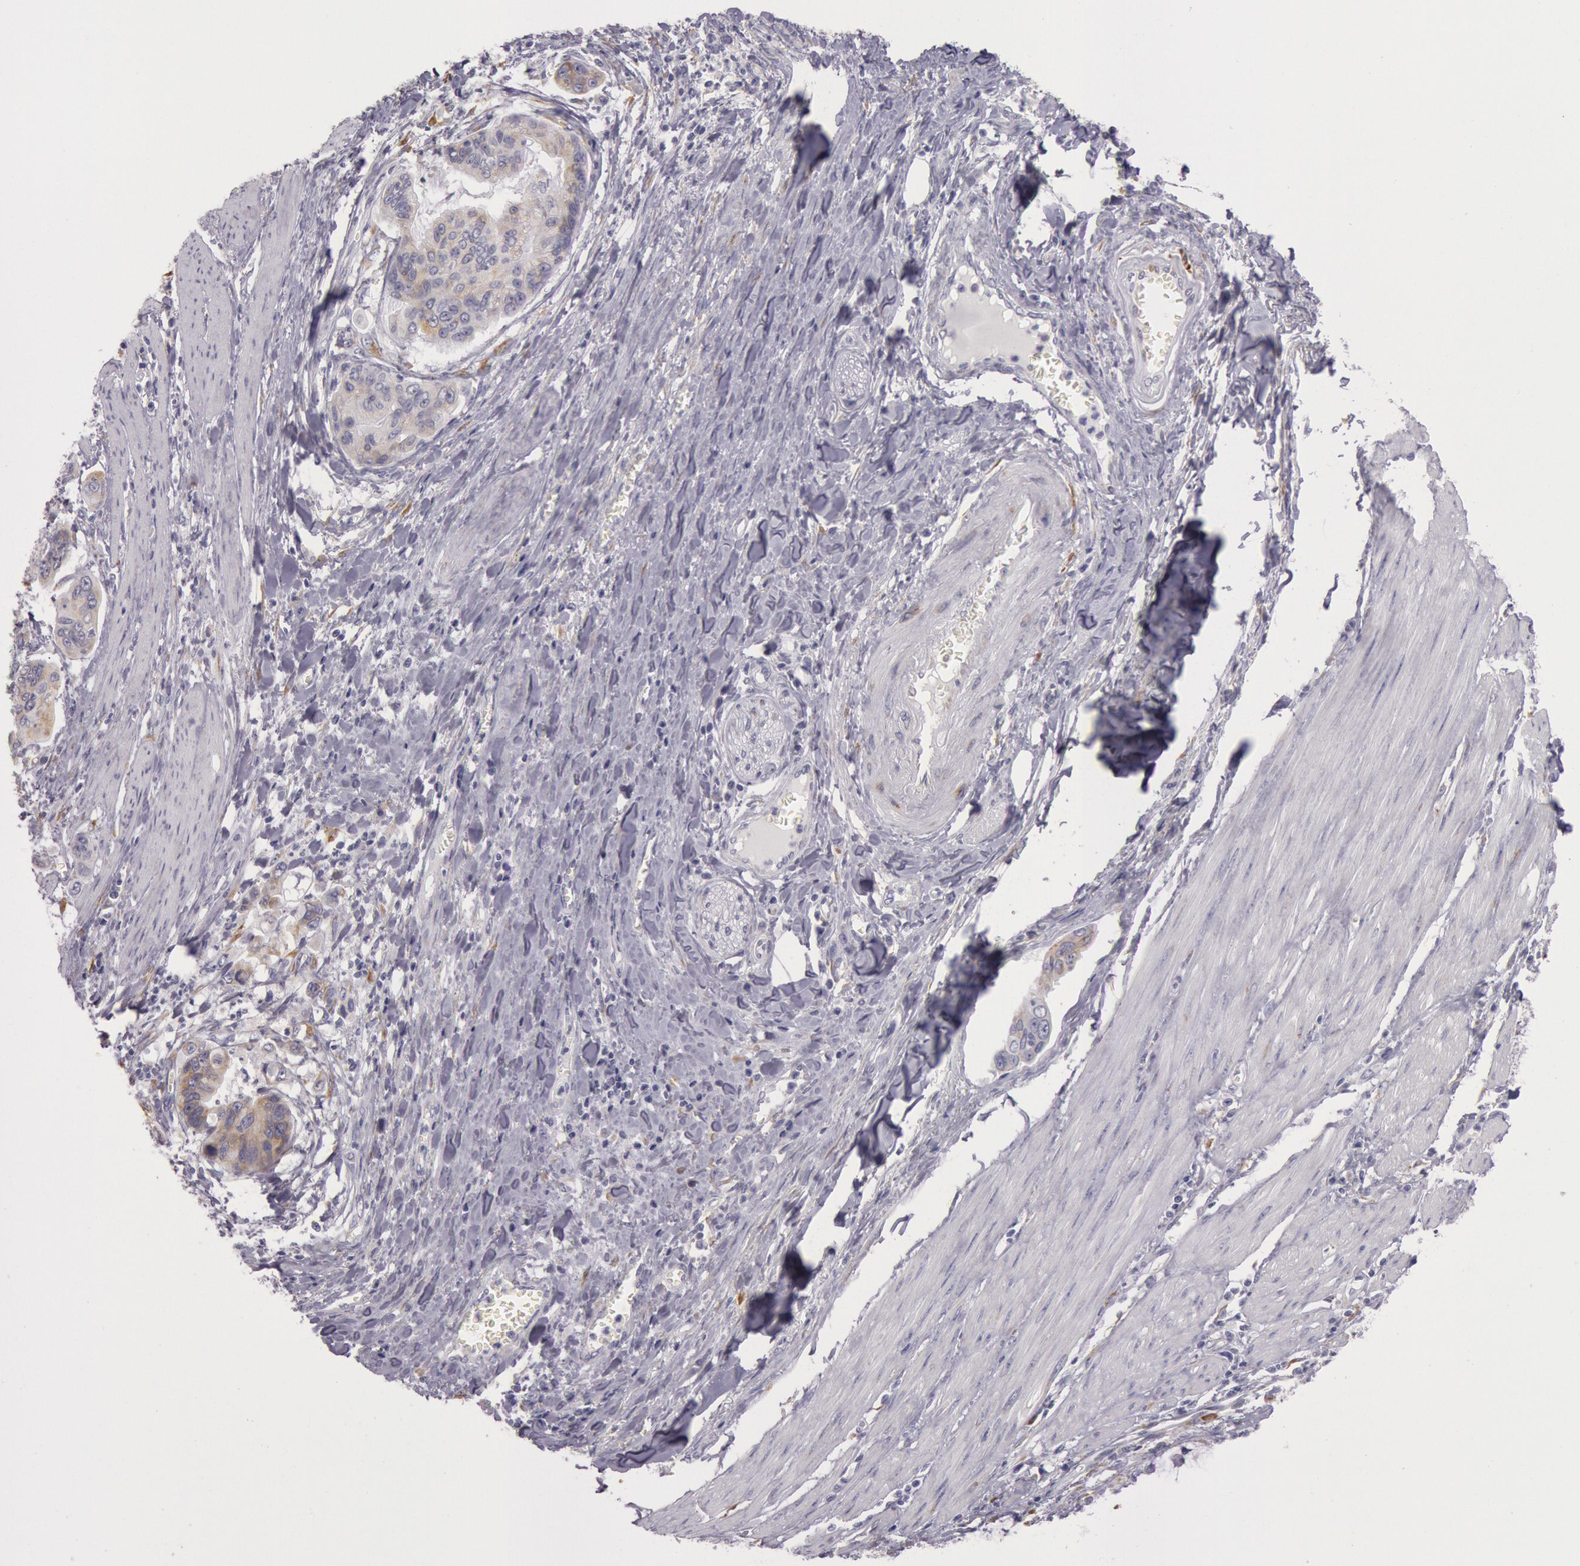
{"staining": {"intensity": "weak", "quantity": "25%-75%", "location": "cytoplasmic/membranous"}, "tissue": "stomach cancer", "cell_type": "Tumor cells", "image_type": "cancer", "snomed": [{"axis": "morphology", "description": "Adenocarcinoma, NOS"}, {"axis": "topography", "description": "Stomach, upper"}], "caption": "Immunohistochemical staining of human stomach adenocarcinoma reveals low levels of weak cytoplasmic/membranous protein expression in approximately 25%-75% of tumor cells.", "gene": "CIDEB", "patient": {"sex": "male", "age": 80}}